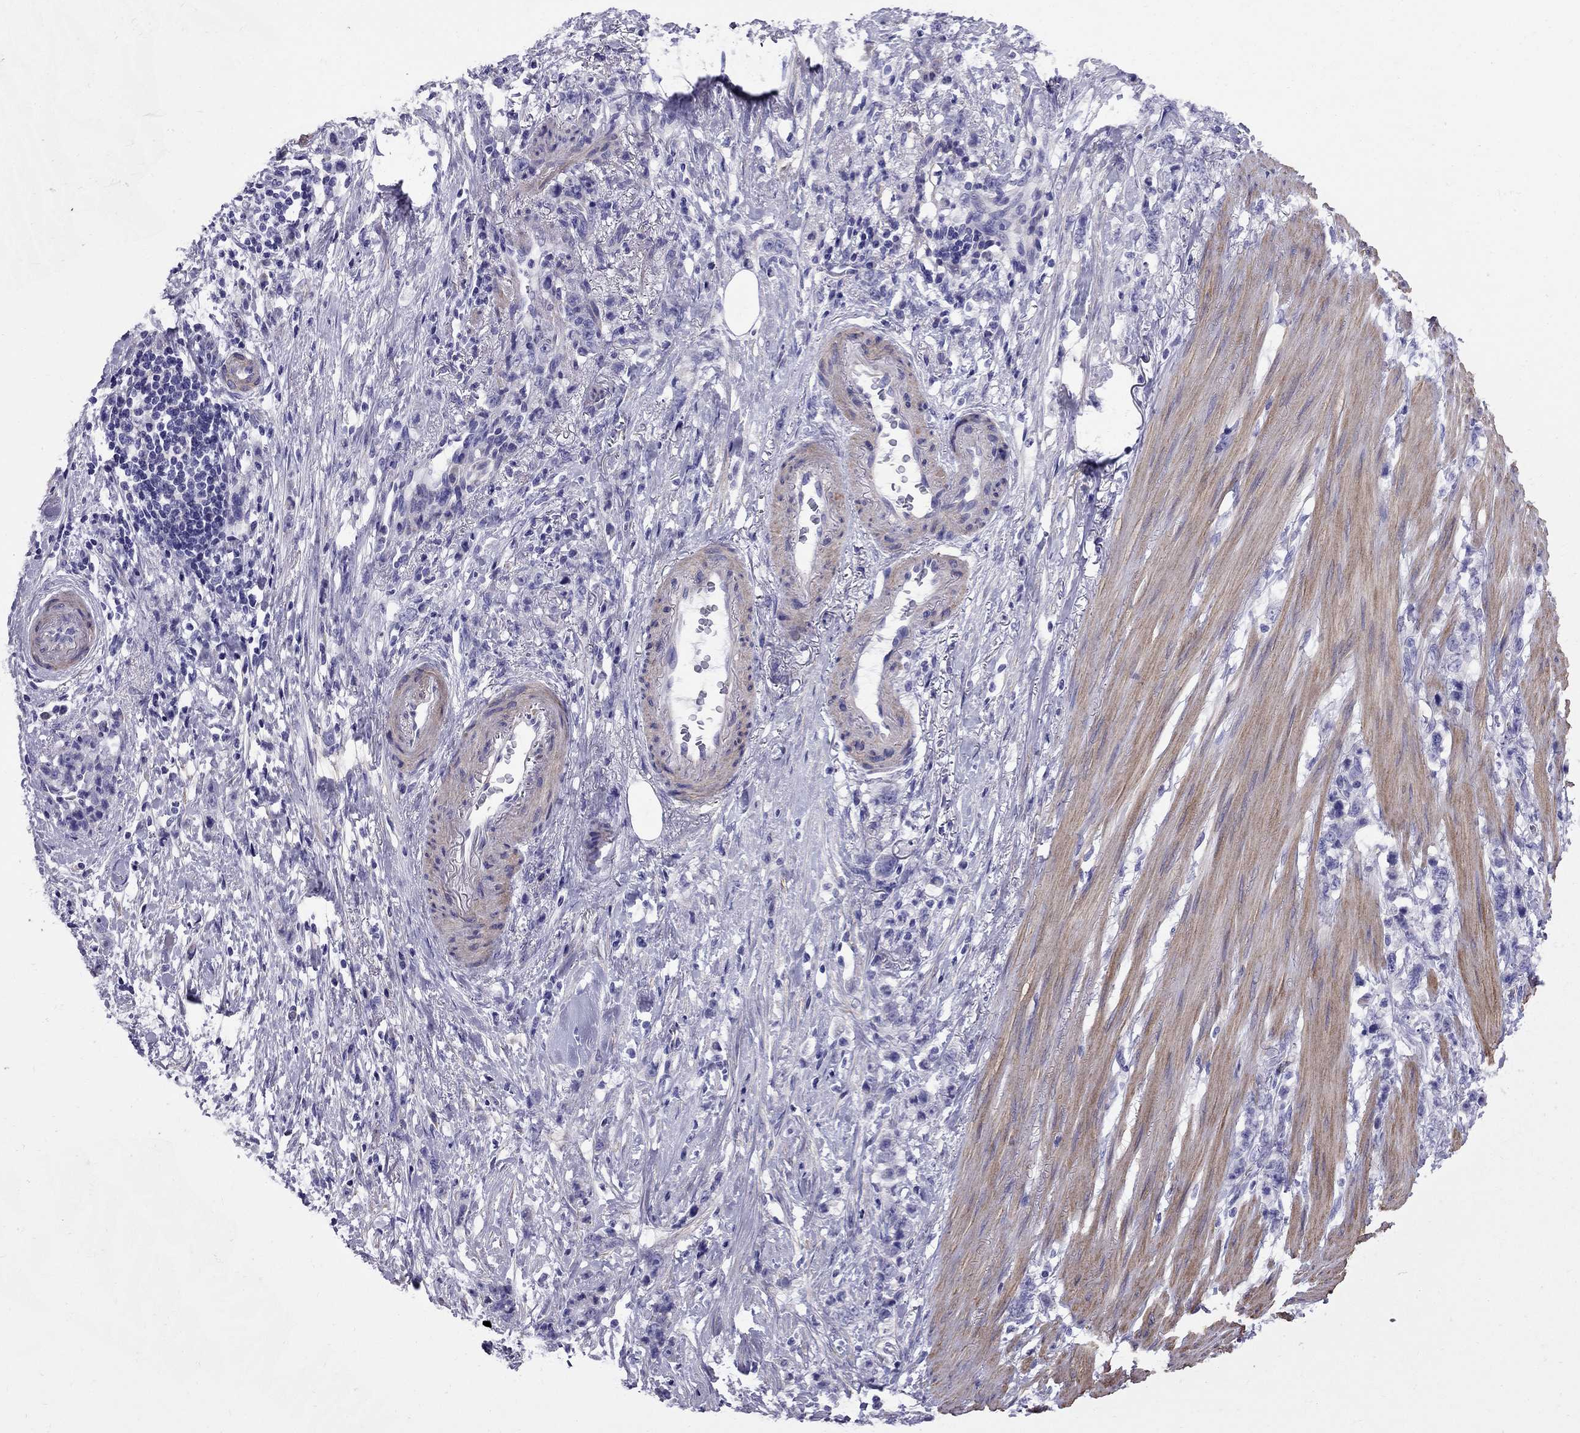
{"staining": {"intensity": "negative", "quantity": "none", "location": "none"}, "tissue": "stomach cancer", "cell_type": "Tumor cells", "image_type": "cancer", "snomed": [{"axis": "morphology", "description": "Adenocarcinoma, NOS"}, {"axis": "topography", "description": "Stomach, lower"}], "caption": "Immunohistochemistry (IHC) of human stomach adenocarcinoma exhibits no staining in tumor cells. (Brightfield microscopy of DAB IHC at high magnification).", "gene": "GPR50", "patient": {"sex": "male", "age": 88}}